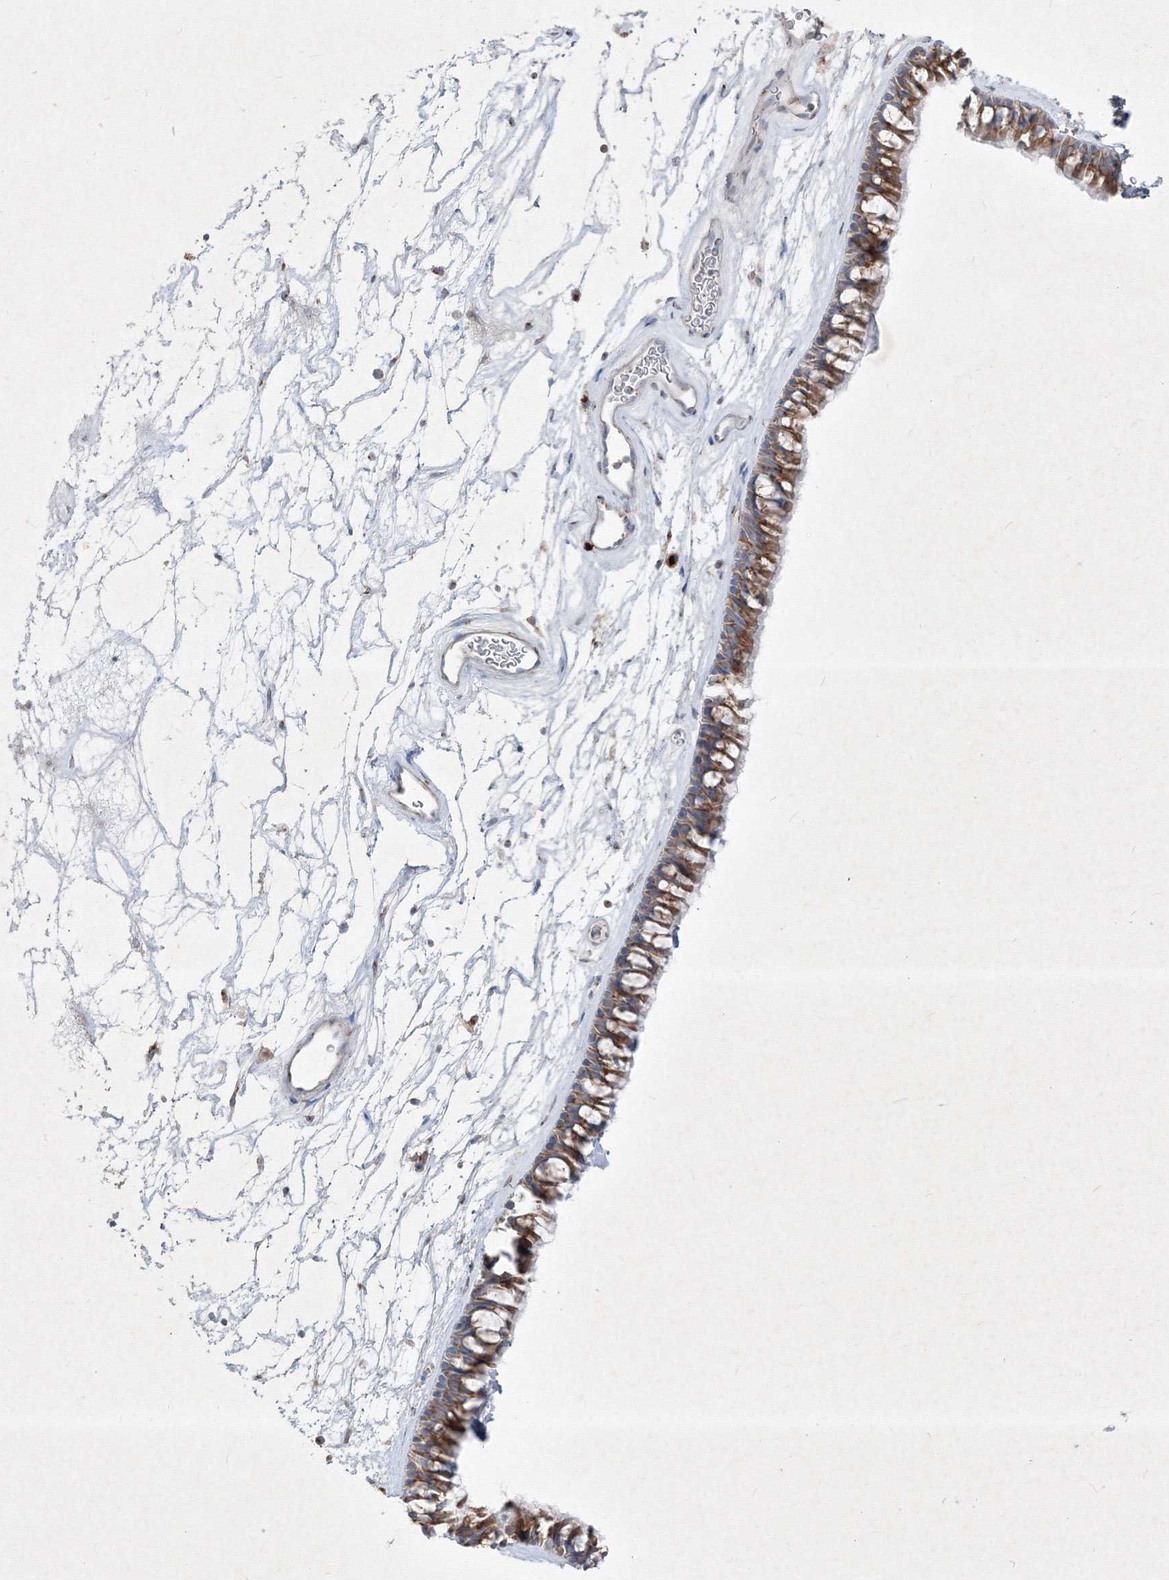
{"staining": {"intensity": "moderate", "quantity": ">75%", "location": "cytoplasmic/membranous"}, "tissue": "nasopharynx", "cell_type": "Respiratory epithelial cells", "image_type": "normal", "snomed": [{"axis": "morphology", "description": "Normal tissue, NOS"}, {"axis": "topography", "description": "Nasopharynx"}], "caption": "Immunohistochemical staining of normal nasopharynx demonstrates moderate cytoplasmic/membranous protein expression in about >75% of respiratory epithelial cells. (Stains: DAB (3,3'-diaminobenzidine) in brown, nuclei in blue, Microscopy: brightfield microscopy at high magnification).", "gene": "IFNAR1", "patient": {"sex": "male", "age": 64}}